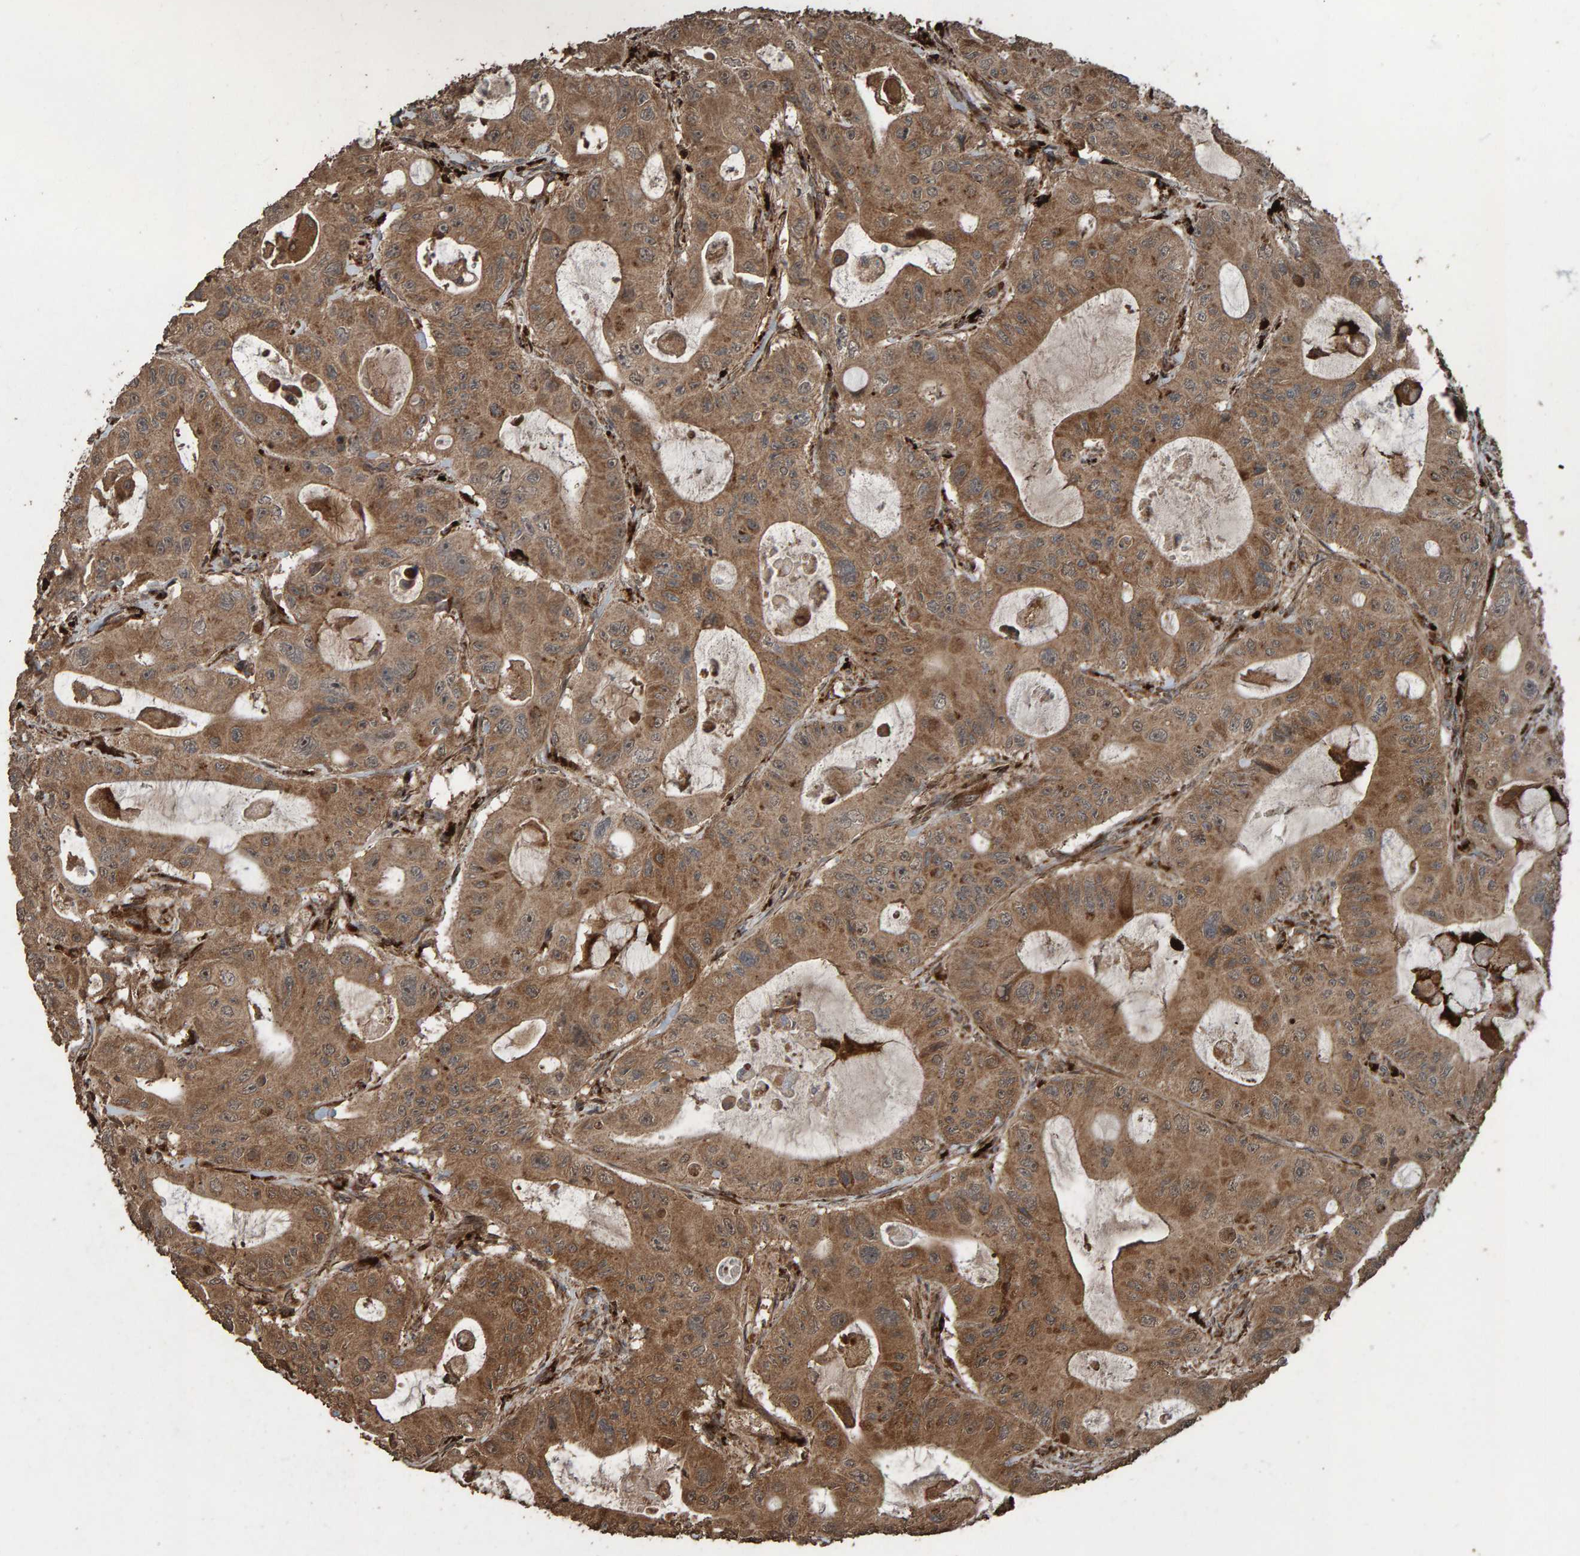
{"staining": {"intensity": "moderate", "quantity": ">75%", "location": "cytoplasmic/membranous"}, "tissue": "colorectal cancer", "cell_type": "Tumor cells", "image_type": "cancer", "snomed": [{"axis": "morphology", "description": "Adenocarcinoma, NOS"}, {"axis": "topography", "description": "Colon"}], "caption": "This is an image of immunohistochemistry (IHC) staining of adenocarcinoma (colorectal), which shows moderate positivity in the cytoplasmic/membranous of tumor cells.", "gene": "DUS1L", "patient": {"sex": "female", "age": 46}}